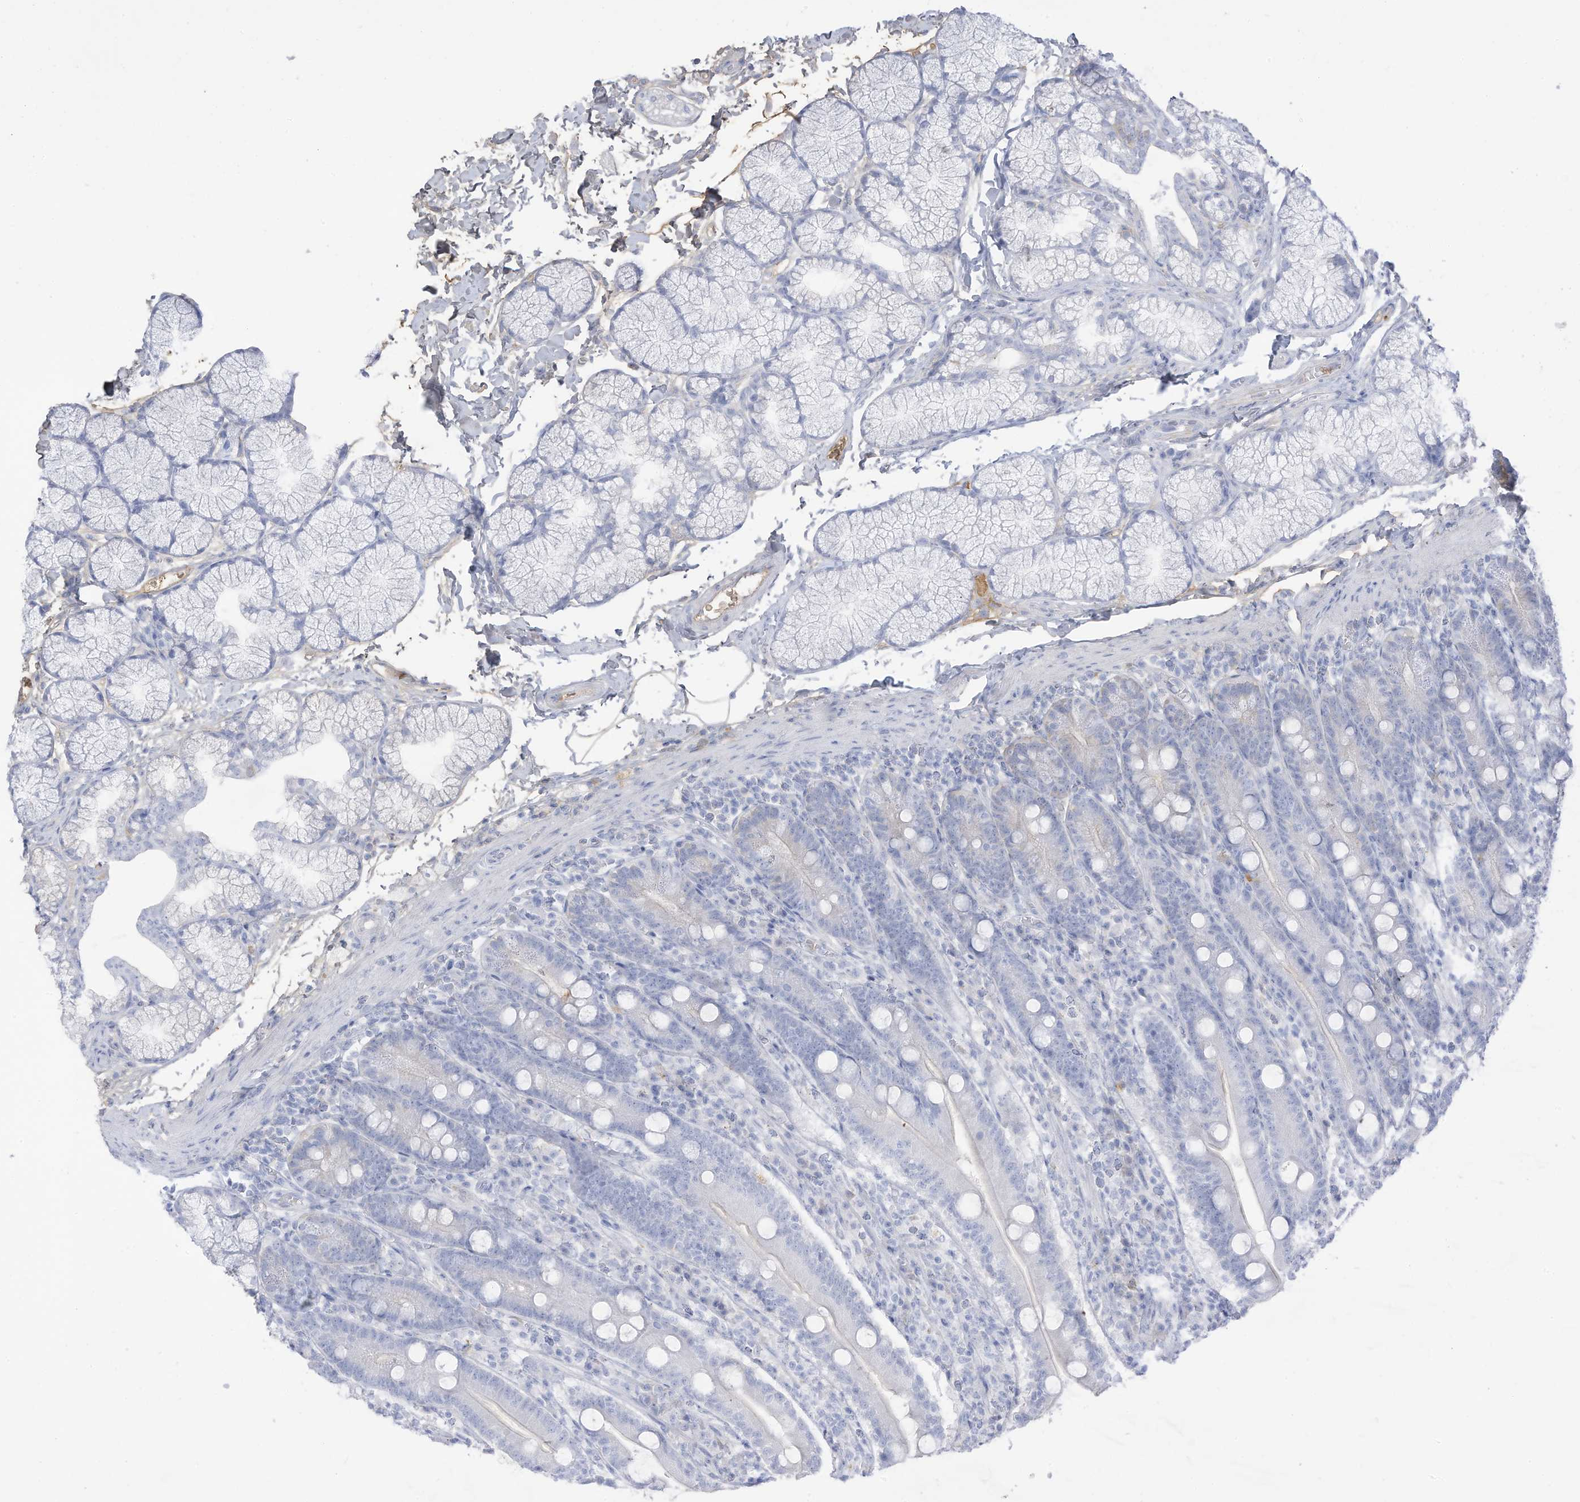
{"staining": {"intensity": "negative", "quantity": "none", "location": "none"}, "tissue": "duodenum", "cell_type": "Glandular cells", "image_type": "normal", "snomed": [{"axis": "morphology", "description": "Normal tissue, NOS"}, {"axis": "topography", "description": "Duodenum"}], "caption": "This micrograph is of normal duodenum stained with immunohistochemistry to label a protein in brown with the nuclei are counter-stained blue. There is no positivity in glandular cells.", "gene": "HSD17B13", "patient": {"sex": "male", "age": 35}}